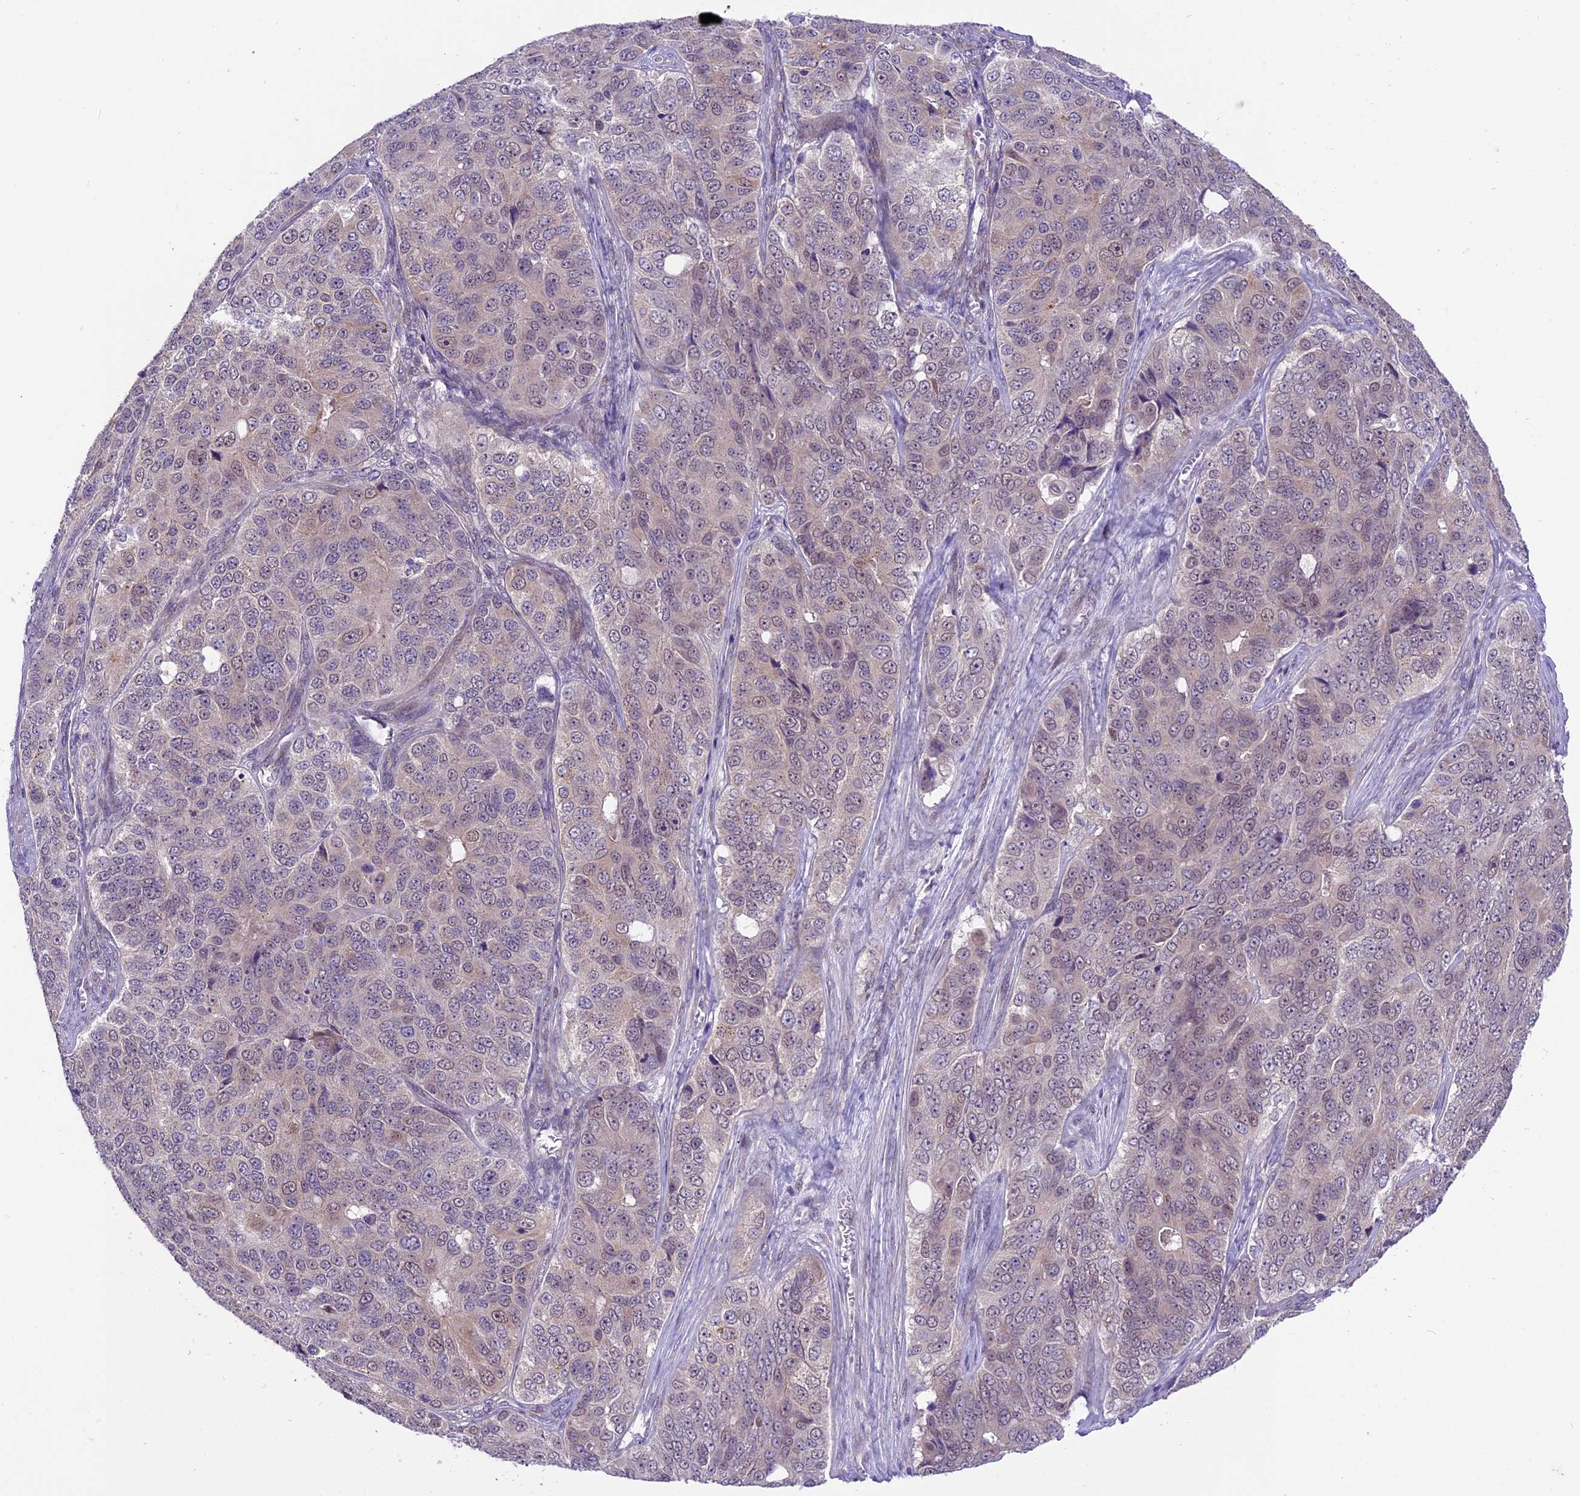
{"staining": {"intensity": "weak", "quantity": "<25%", "location": "nuclear"}, "tissue": "ovarian cancer", "cell_type": "Tumor cells", "image_type": "cancer", "snomed": [{"axis": "morphology", "description": "Carcinoma, endometroid"}, {"axis": "topography", "description": "Ovary"}], "caption": "Tumor cells are negative for protein expression in human ovarian endometroid carcinoma.", "gene": "SPRED1", "patient": {"sex": "female", "age": 51}}